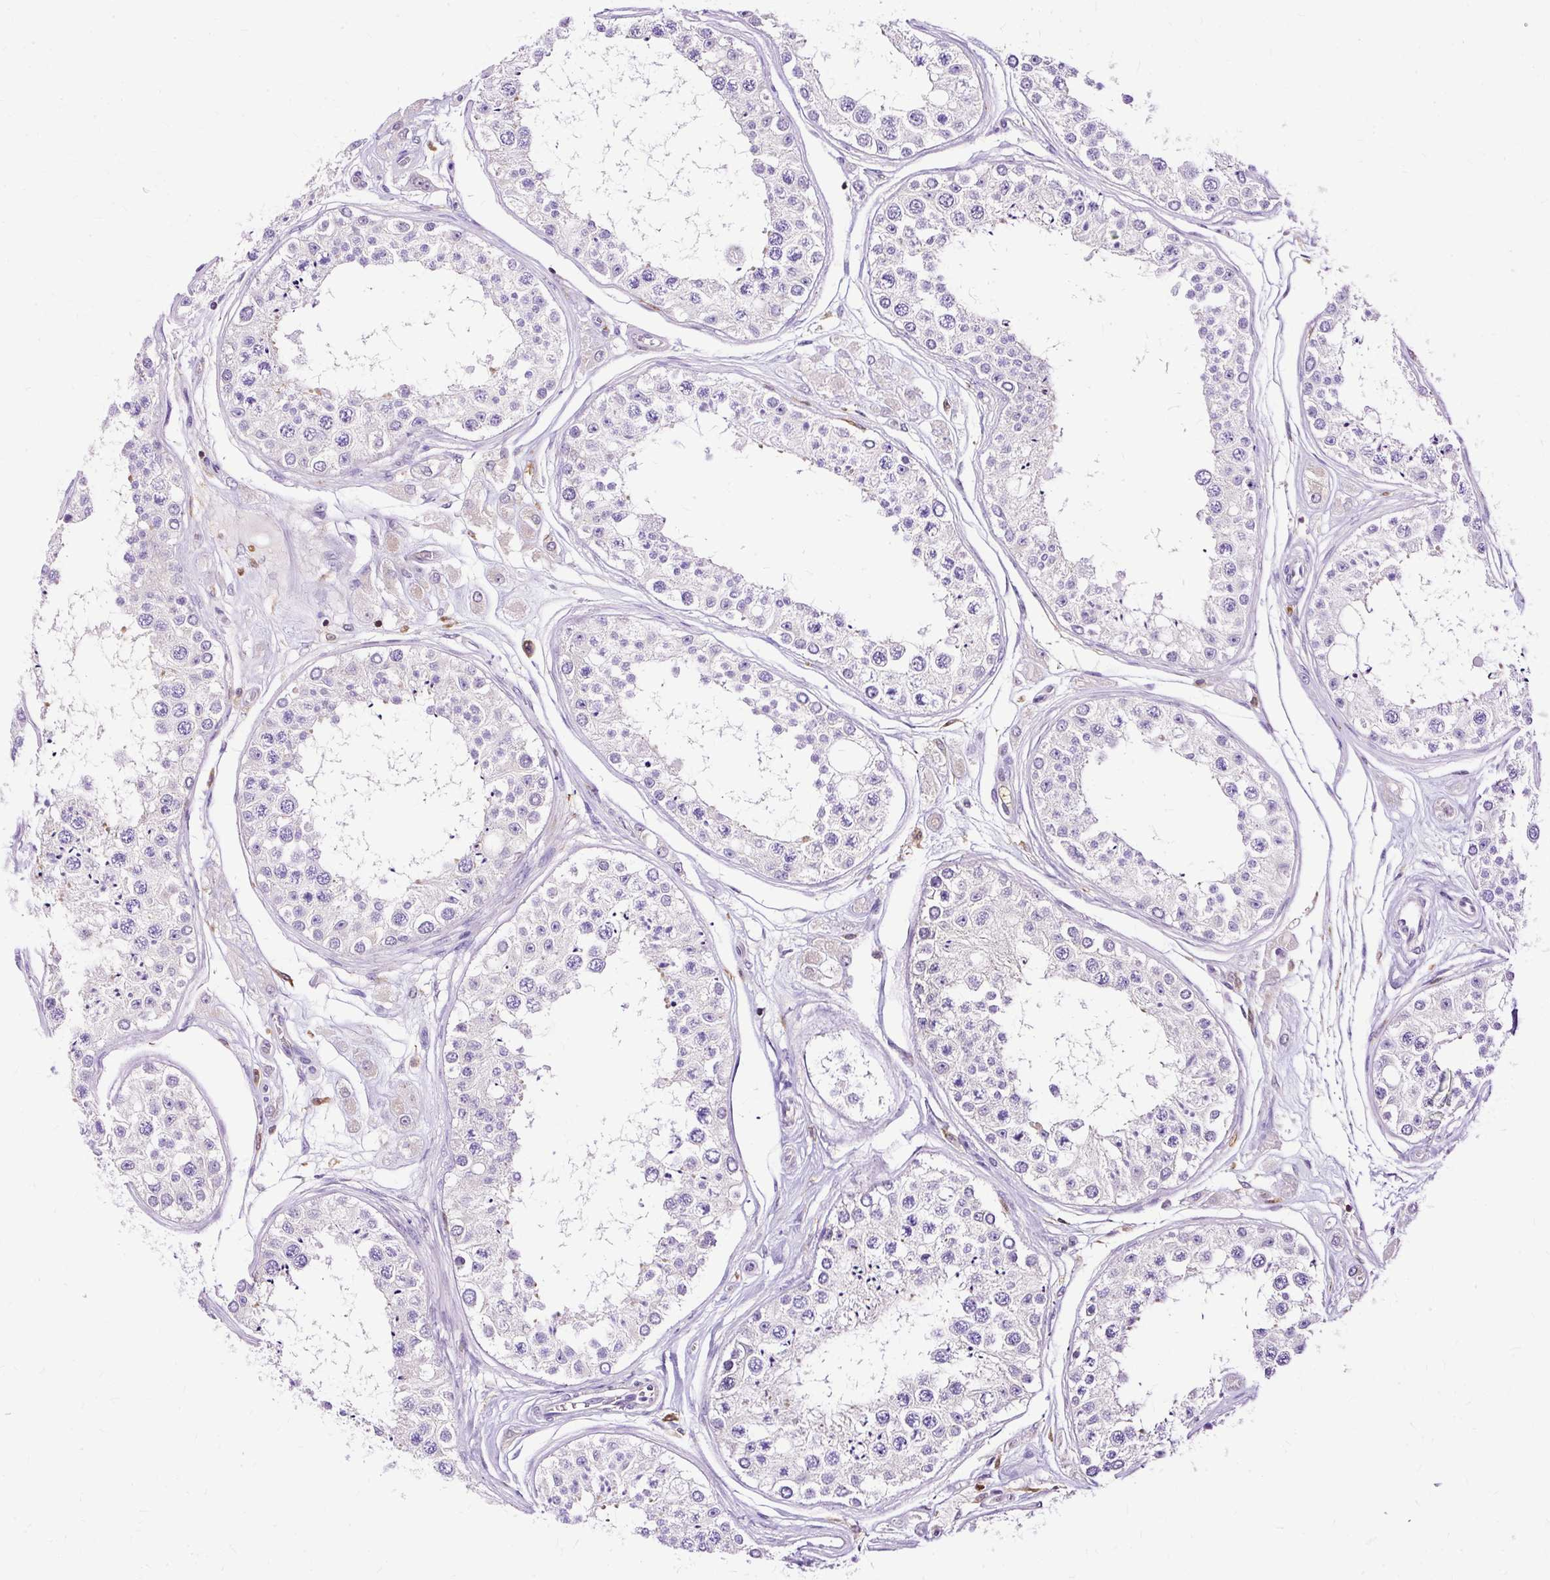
{"staining": {"intensity": "negative", "quantity": "none", "location": "none"}, "tissue": "testis", "cell_type": "Cells in seminiferous ducts", "image_type": "normal", "snomed": [{"axis": "morphology", "description": "Normal tissue, NOS"}, {"axis": "topography", "description": "Testis"}], "caption": "Immunohistochemistry (IHC) histopathology image of benign testis stained for a protein (brown), which demonstrates no positivity in cells in seminiferous ducts.", "gene": "TWF2", "patient": {"sex": "male", "age": 25}}